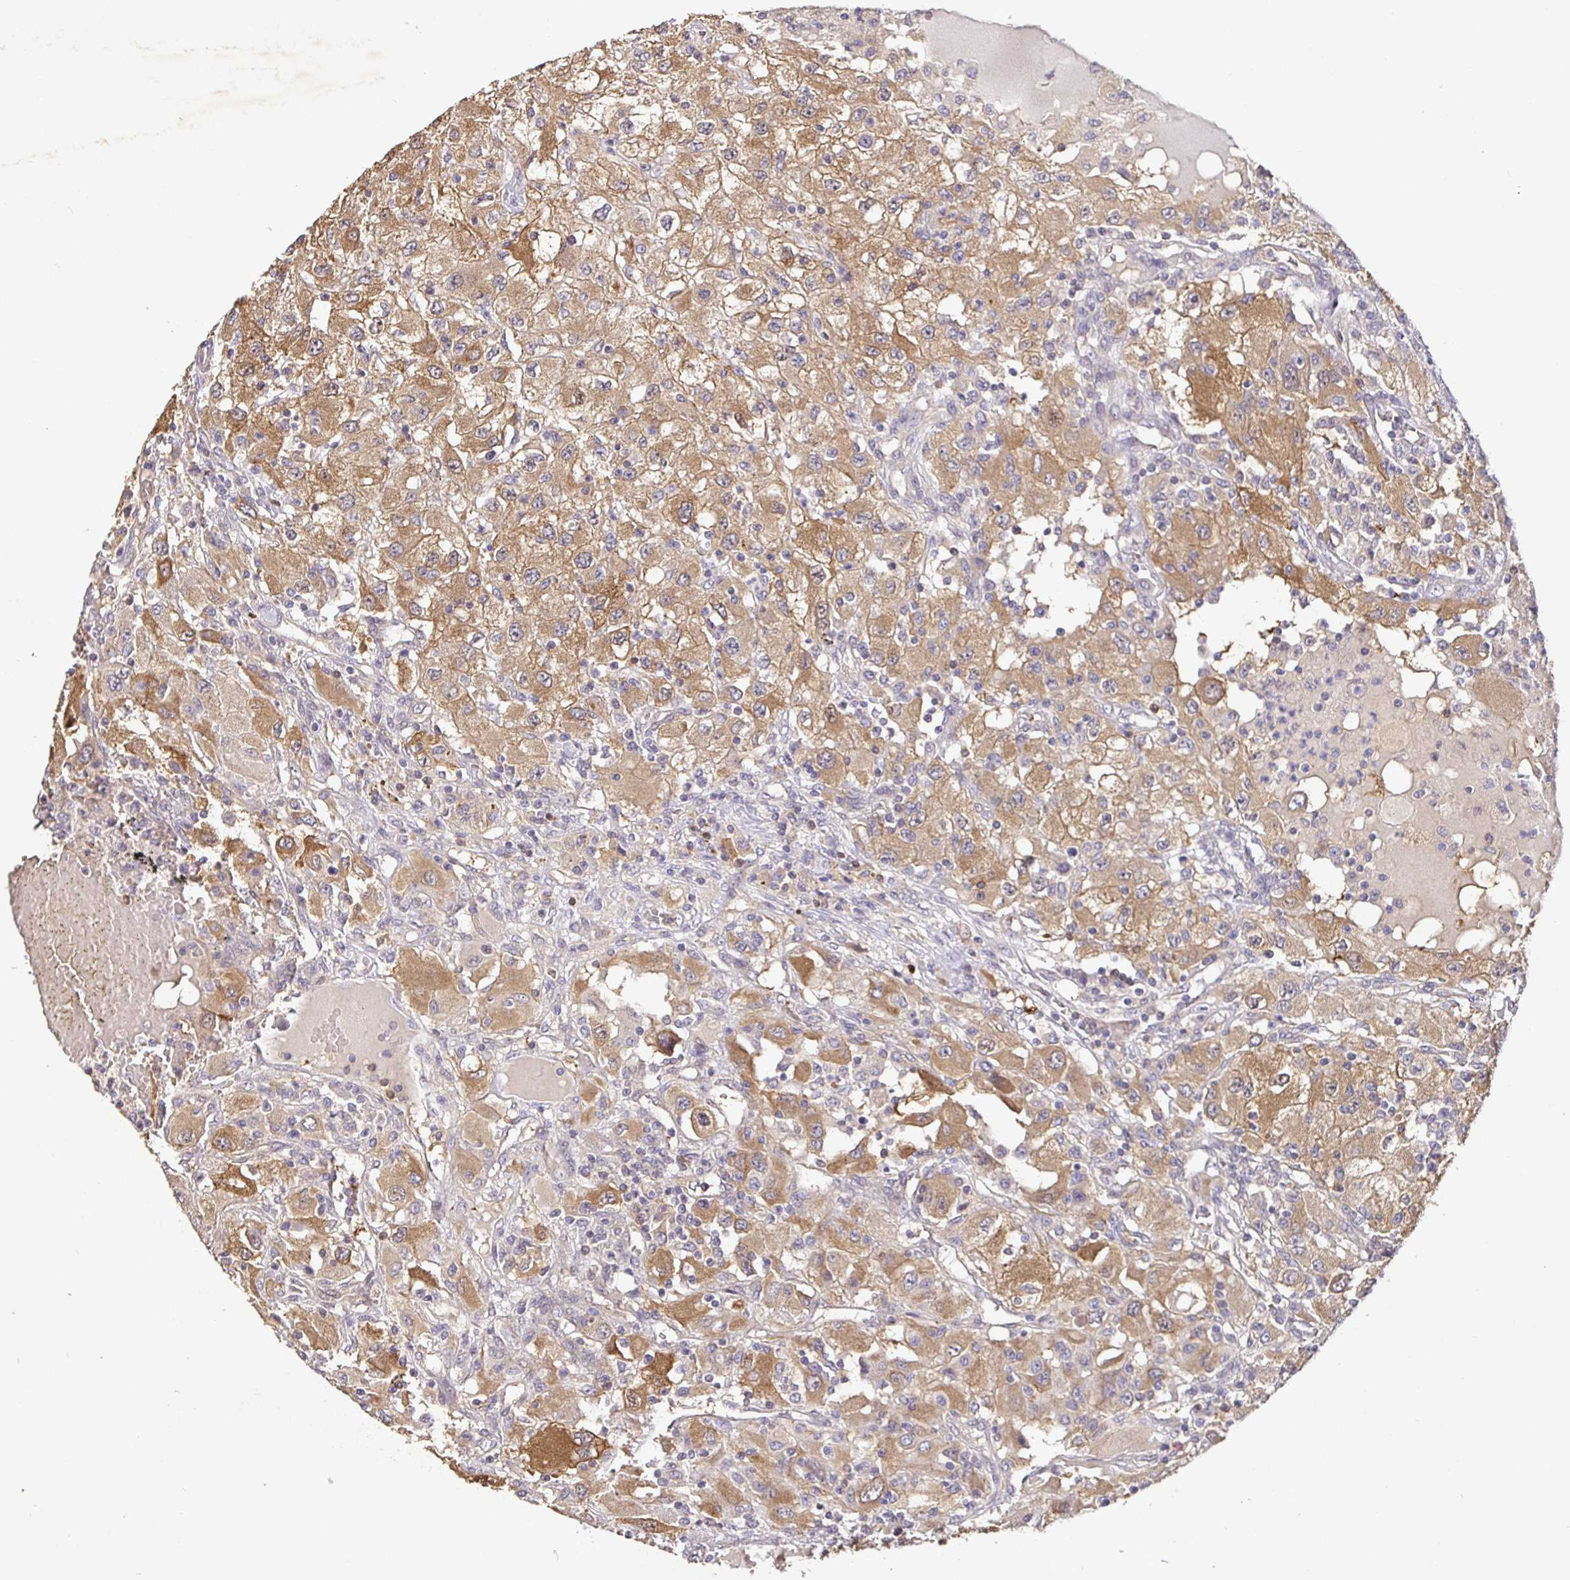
{"staining": {"intensity": "moderate", "quantity": ">75%", "location": "cytoplasmic/membranous"}, "tissue": "renal cancer", "cell_type": "Tumor cells", "image_type": "cancer", "snomed": [{"axis": "morphology", "description": "Adenocarcinoma, NOS"}, {"axis": "topography", "description": "Kidney"}], "caption": "A medium amount of moderate cytoplasmic/membranous staining is seen in approximately >75% of tumor cells in renal cancer (adenocarcinoma) tissue.", "gene": "SHISA4", "patient": {"sex": "female", "age": 67}}